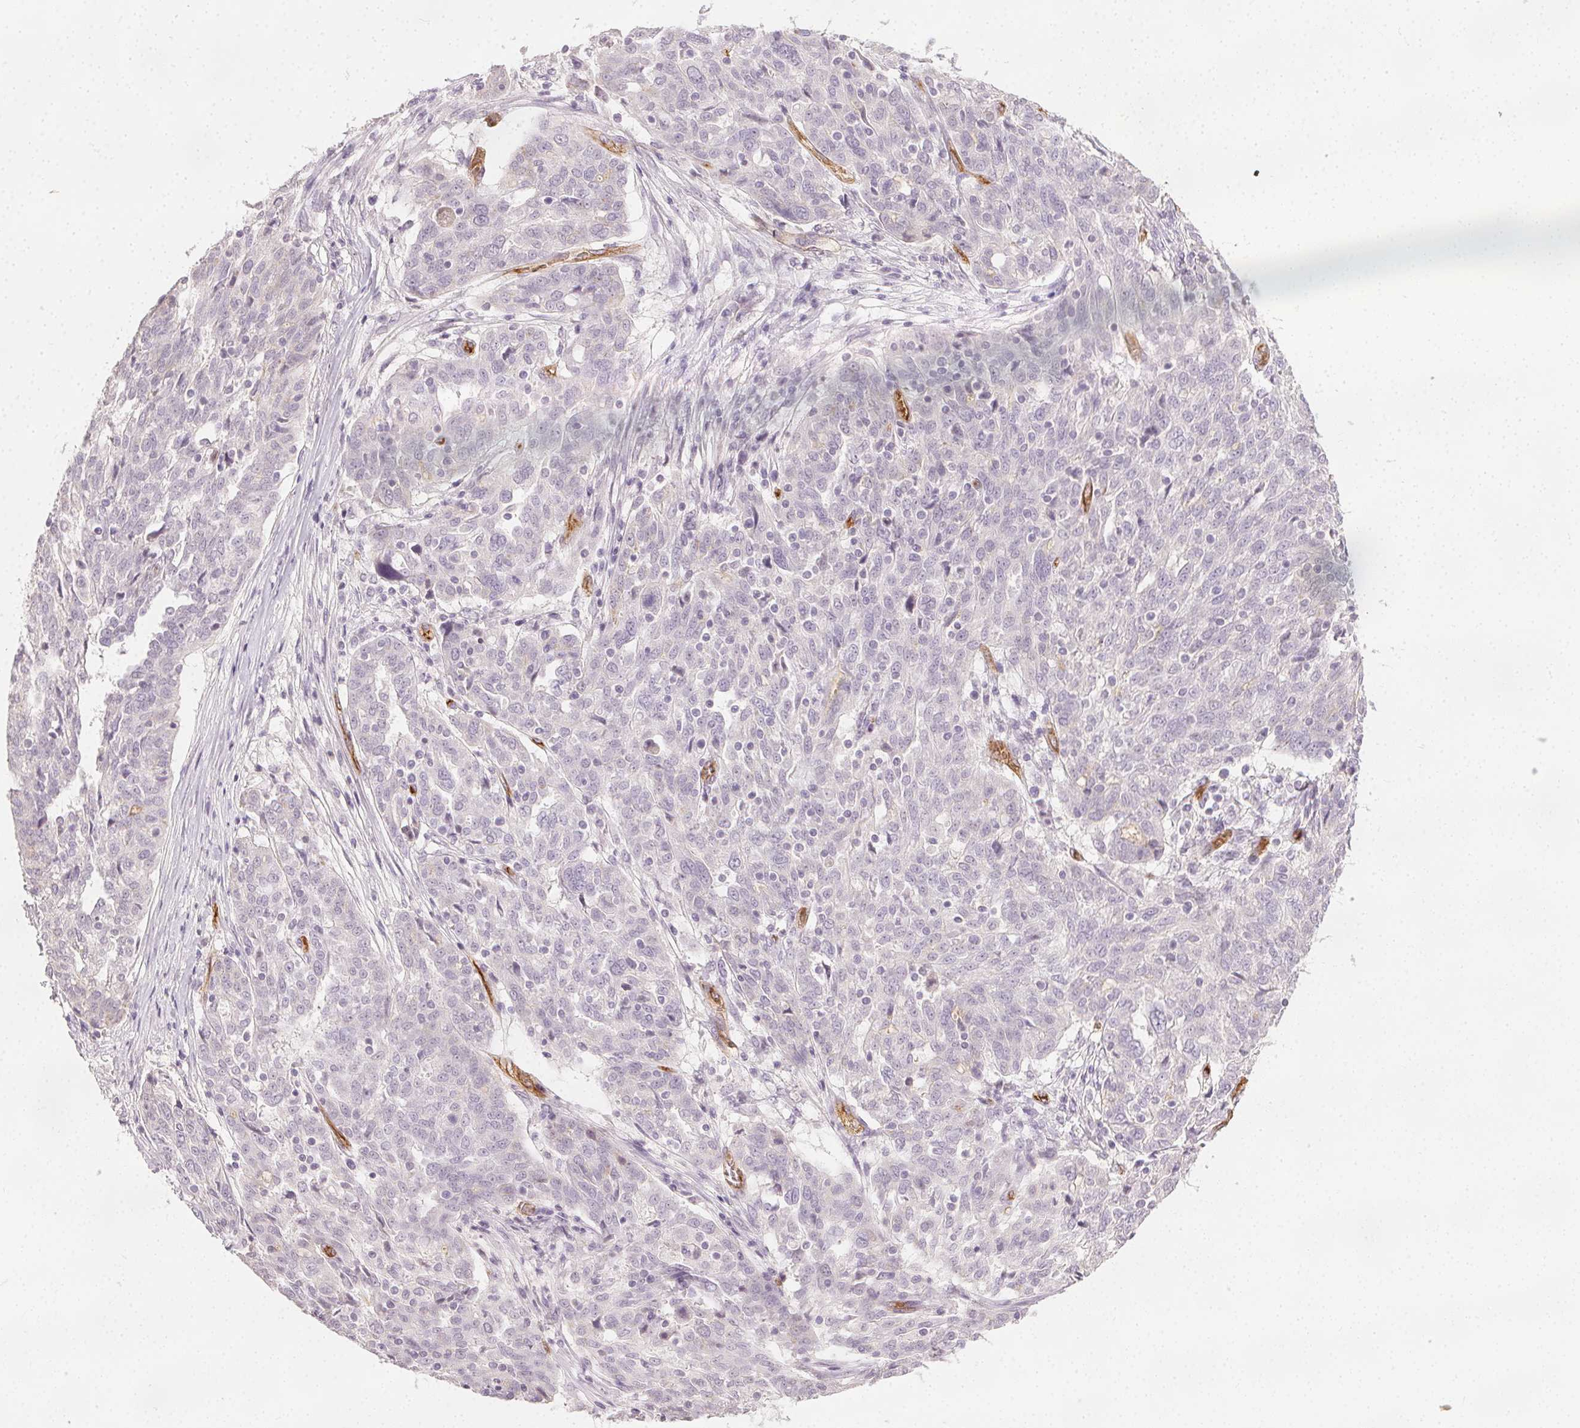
{"staining": {"intensity": "negative", "quantity": "none", "location": "none"}, "tissue": "ovarian cancer", "cell_type": "Tumor cells", "image_type": "cancer", "snomed": [{"axis": "morphology", "description": "Cystadenocarcinoma, serous, NOS"}, {"axis": "topography", "description": "Ovary"}], "caption": "Tumor cells show no significant protein positivity in ovarian cancer.", "gene": "PODXL", "patient": {"sex": "female", "age": 67}}